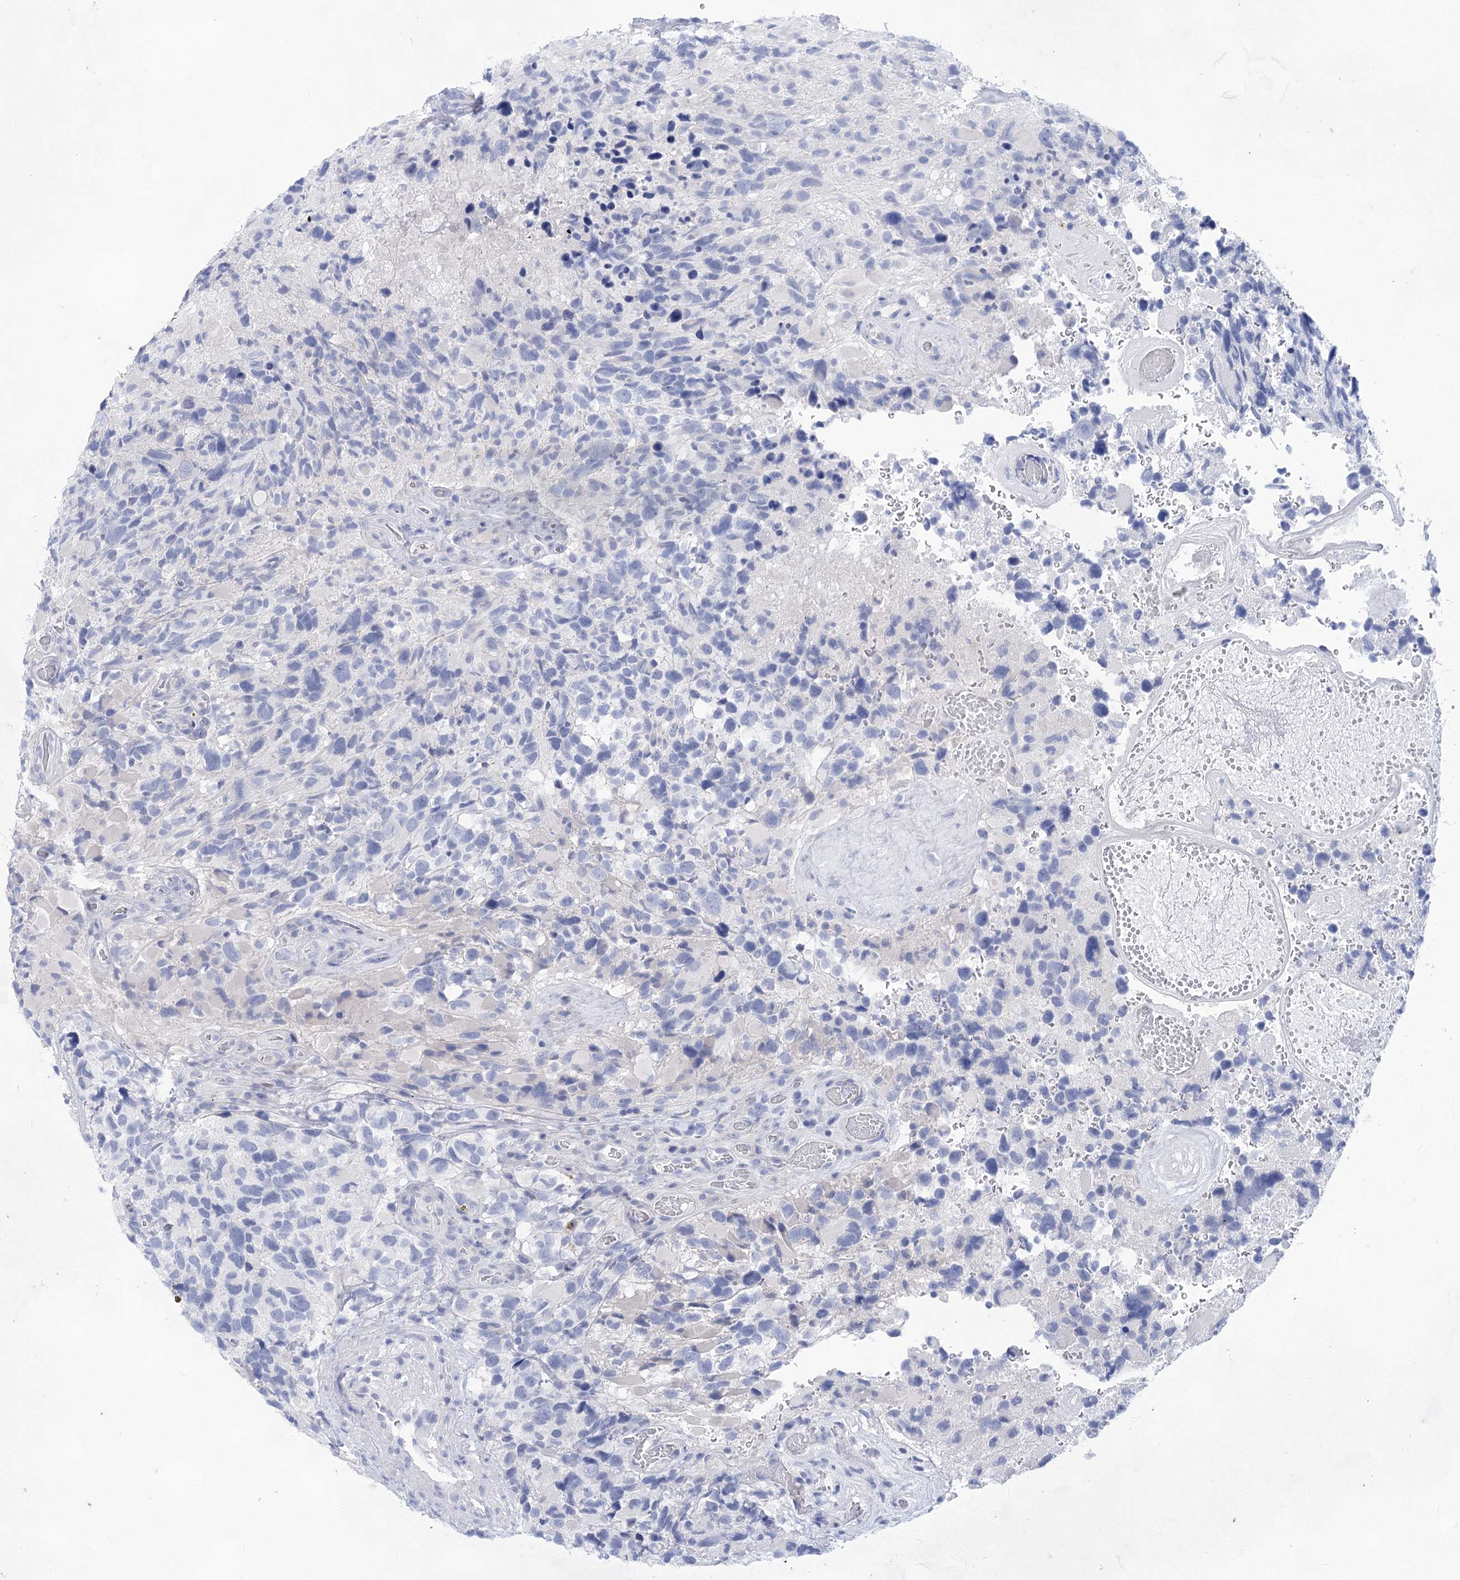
{"staining": {"intensity": "negative", "quantity": "none", "location": "none"}, "tissue": "glioma", "cell_type": "Tumor cells", "image_type": "cancer", "snomed": [{"axis": "morphology", "description": "Glioma, malignant, High grade"}, {"axis": "topography", "description": "Brain"}], "caption": "This image is of glioma stained with immunohistochemistry to label a protein in brown with the nuclei are counter-stained blue. There is no expression in tumor cells.", "gene": "LALBA", "patient": {"sex": "male", "age": 69}}